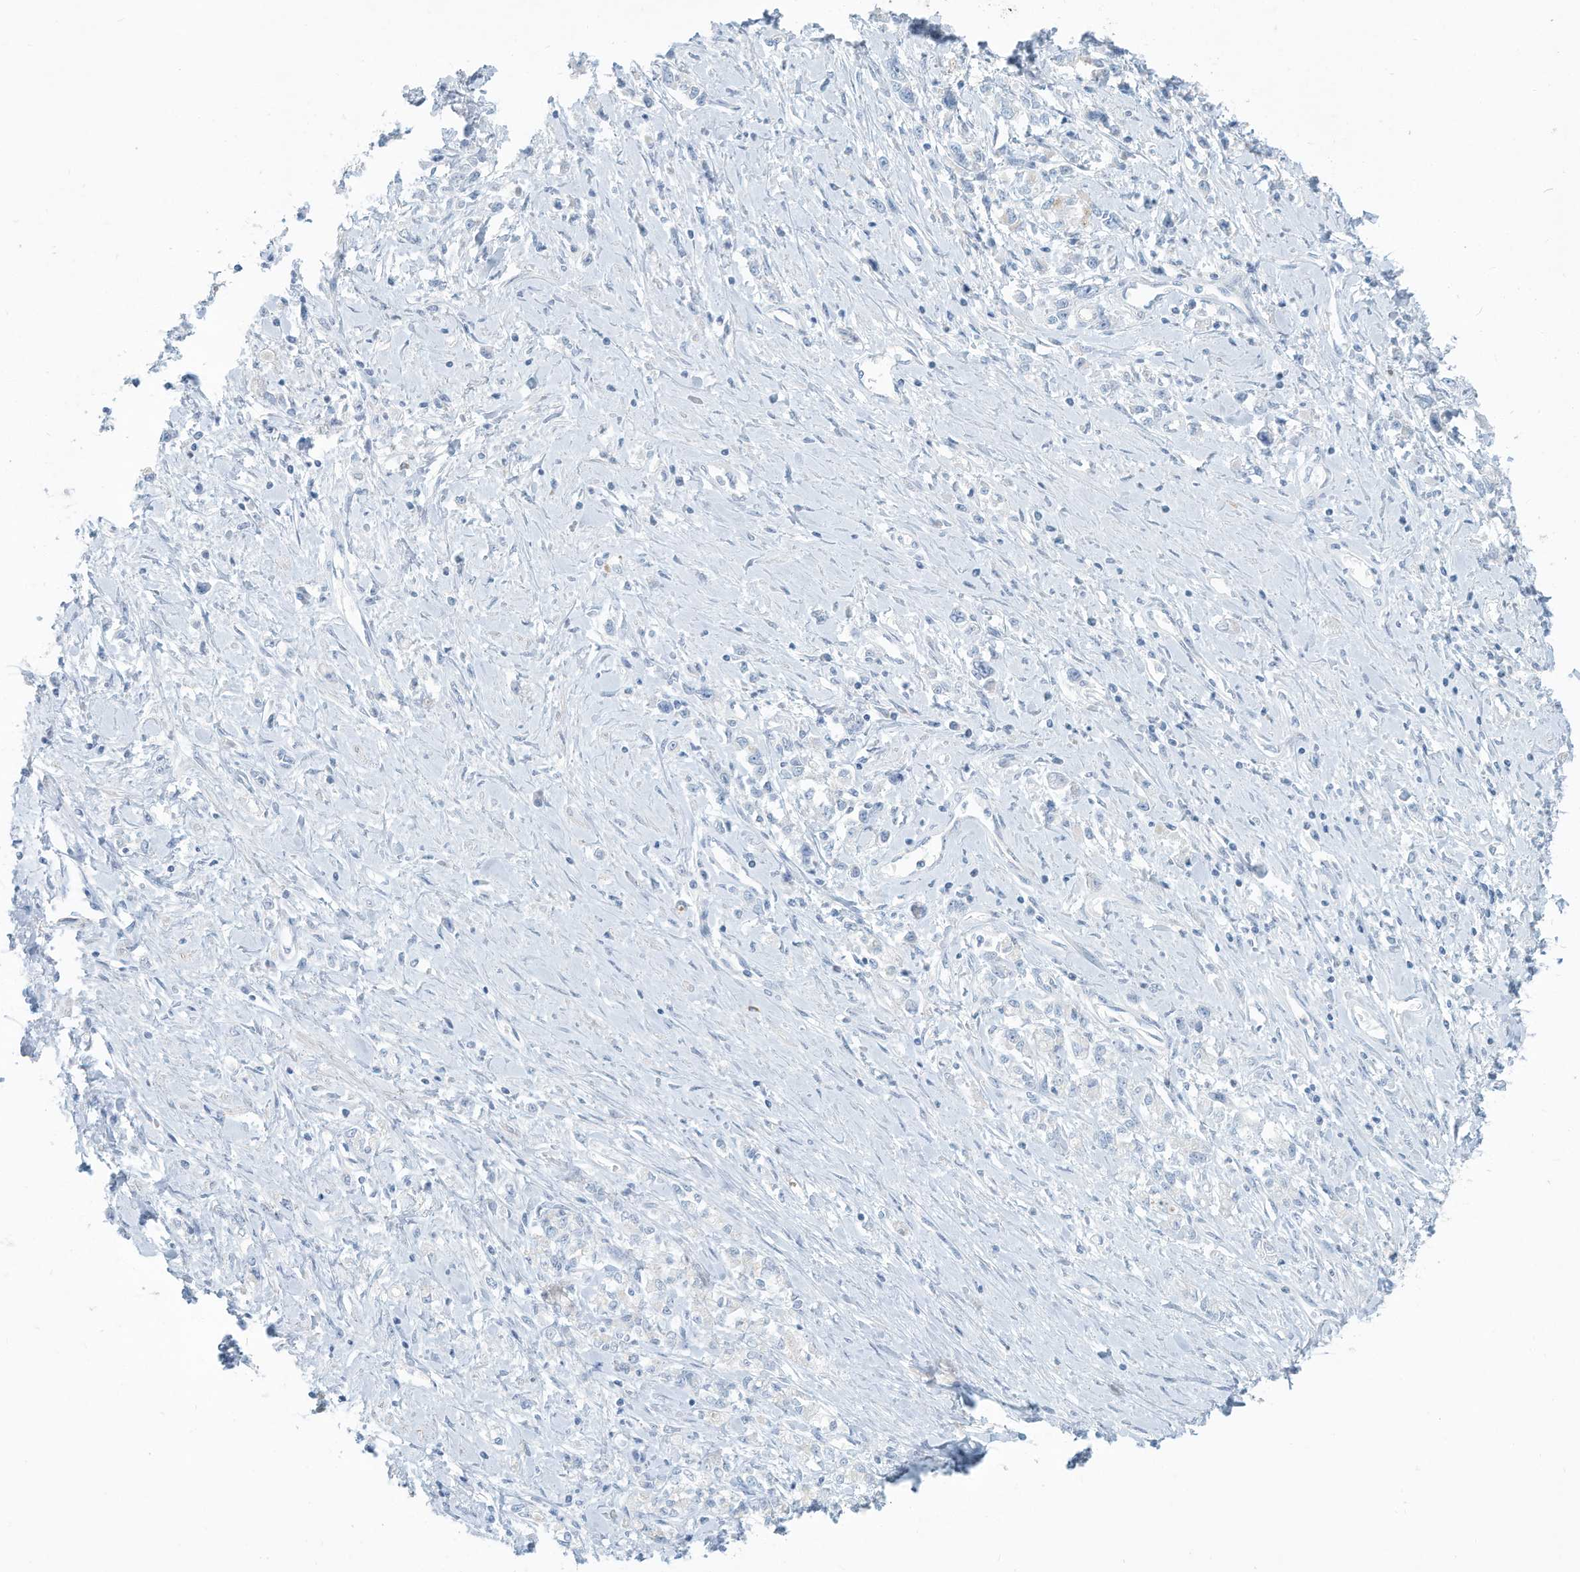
{"staining": {"intensity": "negative", "quantity": "none", "location": "none"}, "tissue": "stomach cancer", "cell_type": "Tumor cells", "image_type": "cancer", "snomed": [{"axis": "morphology", "description": "Adenocarcinoma, NOS"}, {"axis": "topography", "description": "Stomach"}], "caption": "This photomicrograph is of stomach cancer stained with IHC to label a protein in brown with the nuclei are counter-stained blue. There is no staining in tumor cells.", "gene": "ERI2", "patient": {"sex": "female", "age": 76}}